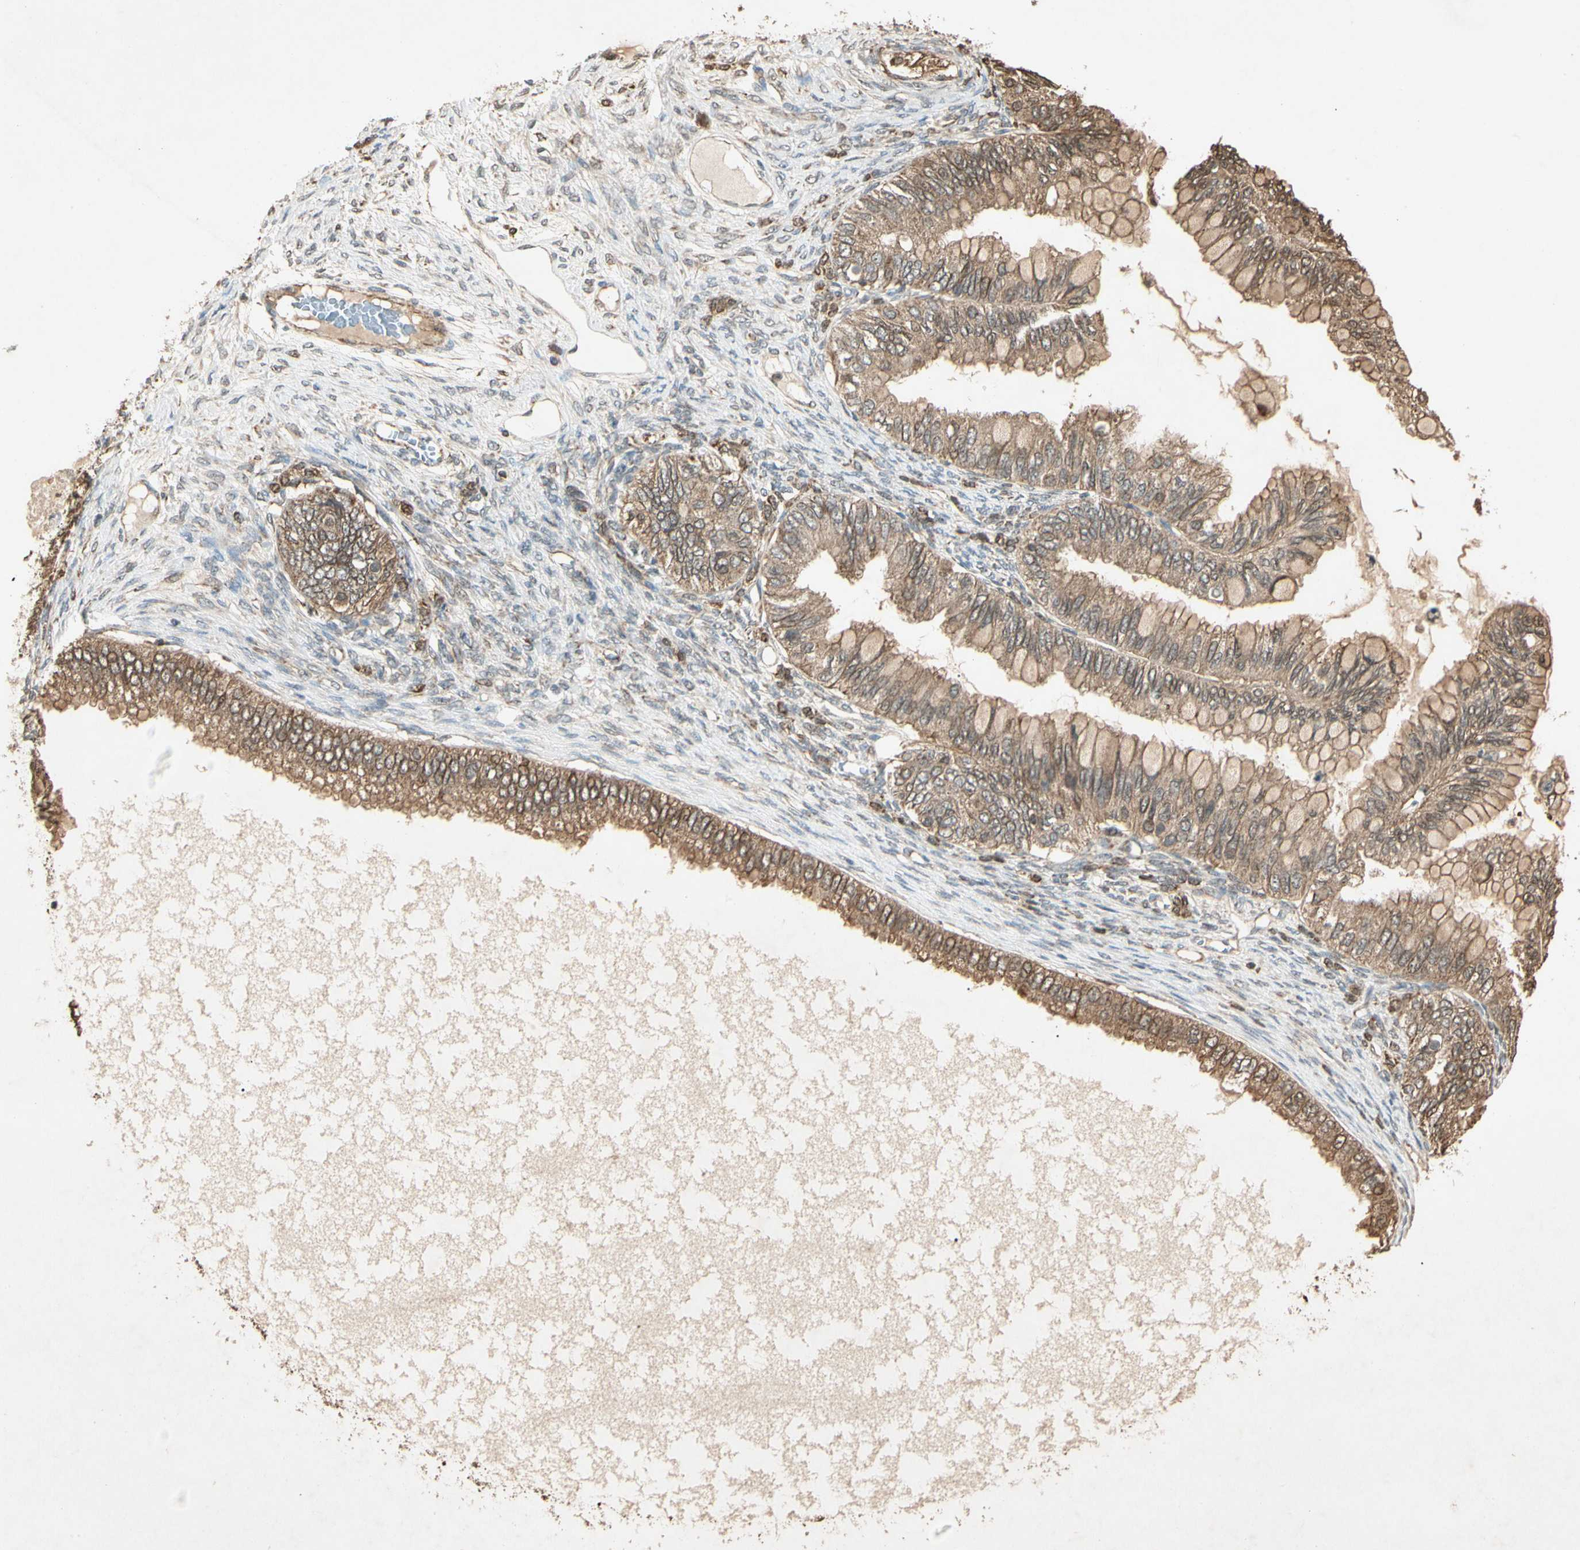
{"staining": {"intensity": "moderate", "quantity": ">75%", "location": "cytoplasmic/membranous,nuclear"}, "tissue": "ovarian cancer", "cell_type": "Tumor cells", "image_type": "cancer", "snomed": [{"axis": "morphology", "description": "Cystadenocarcinoma, mucinous, NOS"}, {"axis": "topography", "description": "Ovary"}], "caption": "Protein expression analysis of human ovarian mucinous cystadenocarcinoma reveals moderate cytoplasmic/membranous and nuclear expression in approximately >75% of tumor cells.", "gene": "PRDX5", "patient": {"sex": "female", "age": 80}}